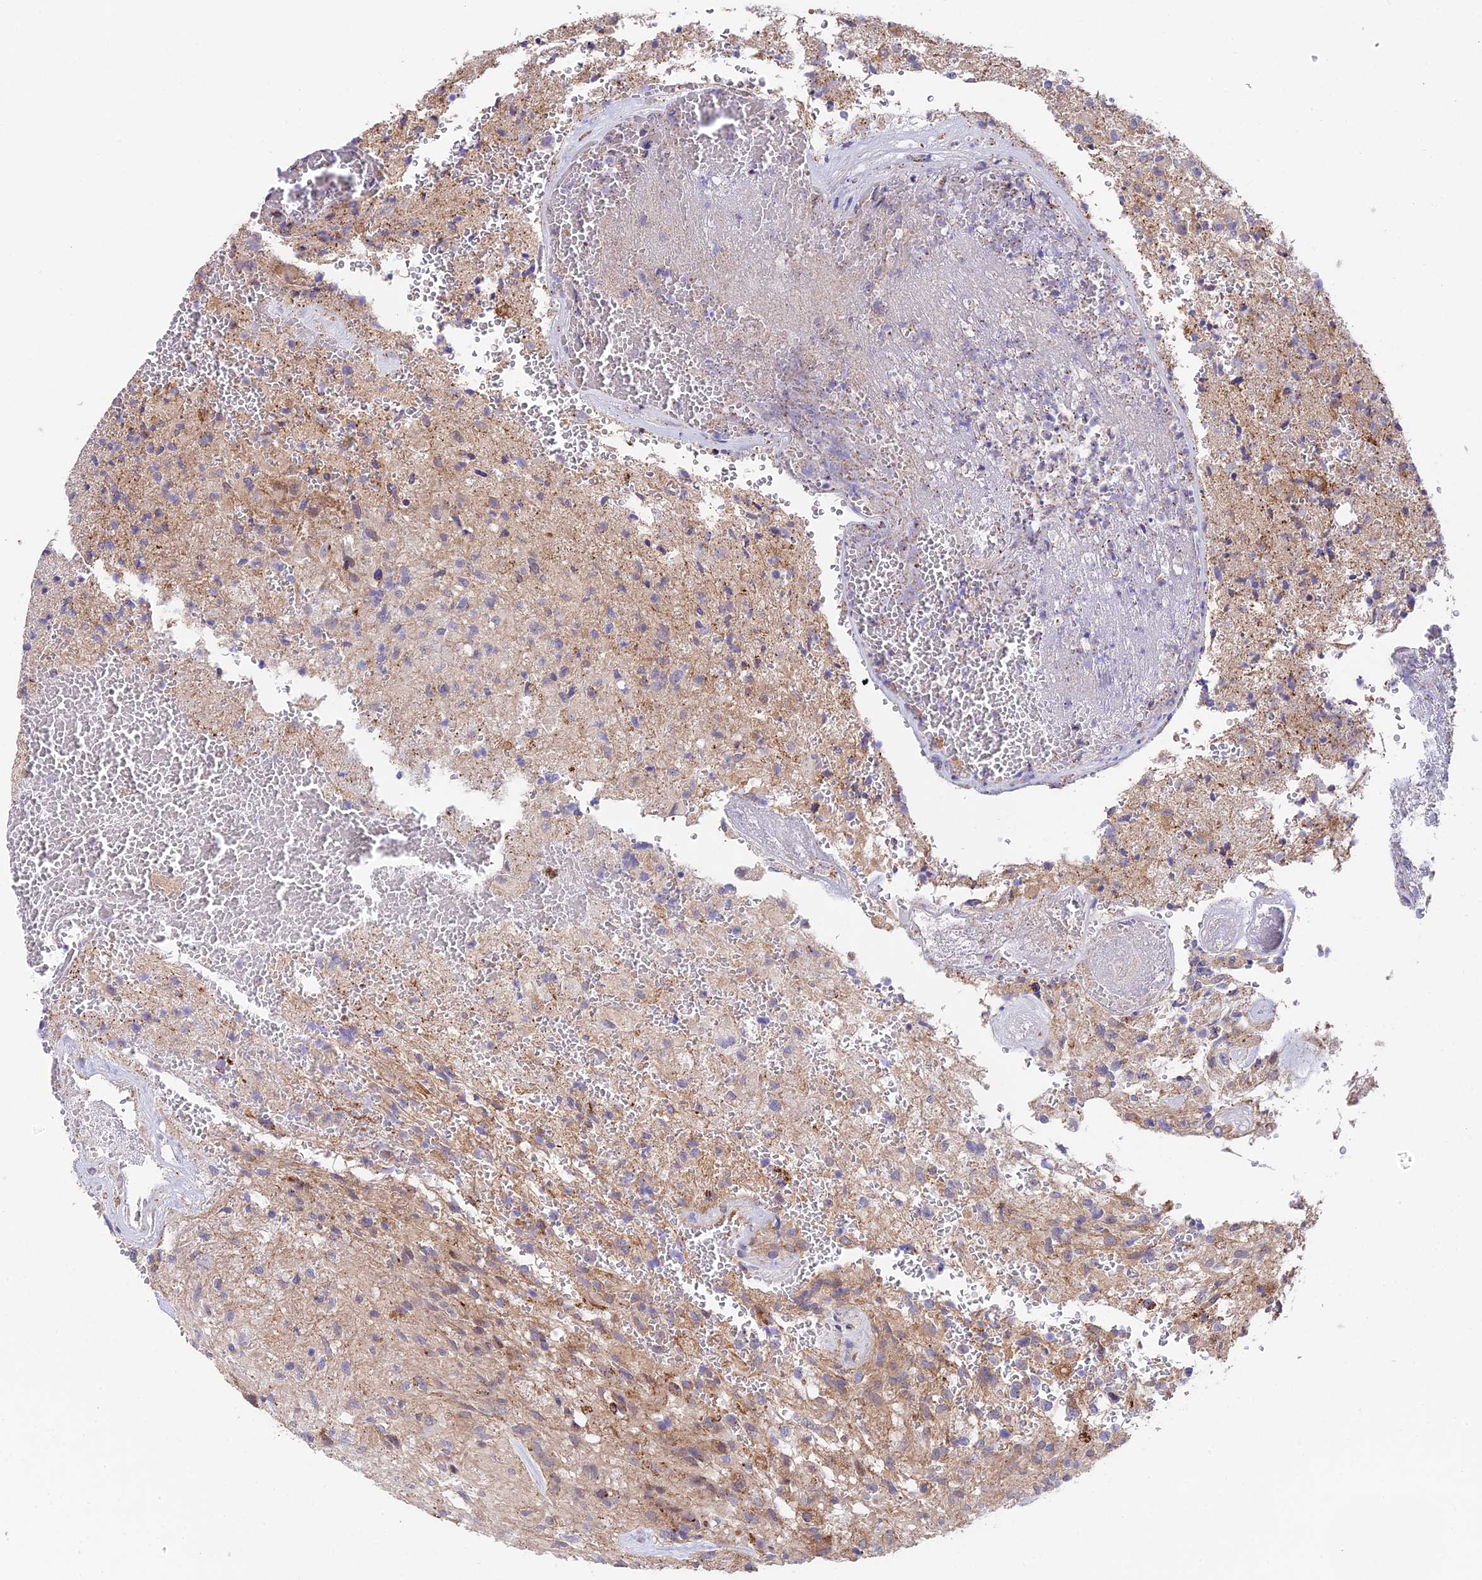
{"staining": {"intensity": "weak", "quantity": "<25%", "location": "cytoplasmic/membranous"}, "tissue": "glioma", "cell_type": "Tumor cells", "image_type": "cancer", "snomed": [{"axis": "morphology", "description": "Glioma, malignant, High grade"}, {"axis": "topography", "description": "Brain"}], "caption": "High magnification brightfield microscopy of high-grade glioma (malignant) stained with DAB (3,3'-diaminobenzidine) (brown) and counterstained with hematoxylin (blue): tumor cells show no significant staining.", "gene": "QRFP", "patient": {"sex": "male", "age": 56}}